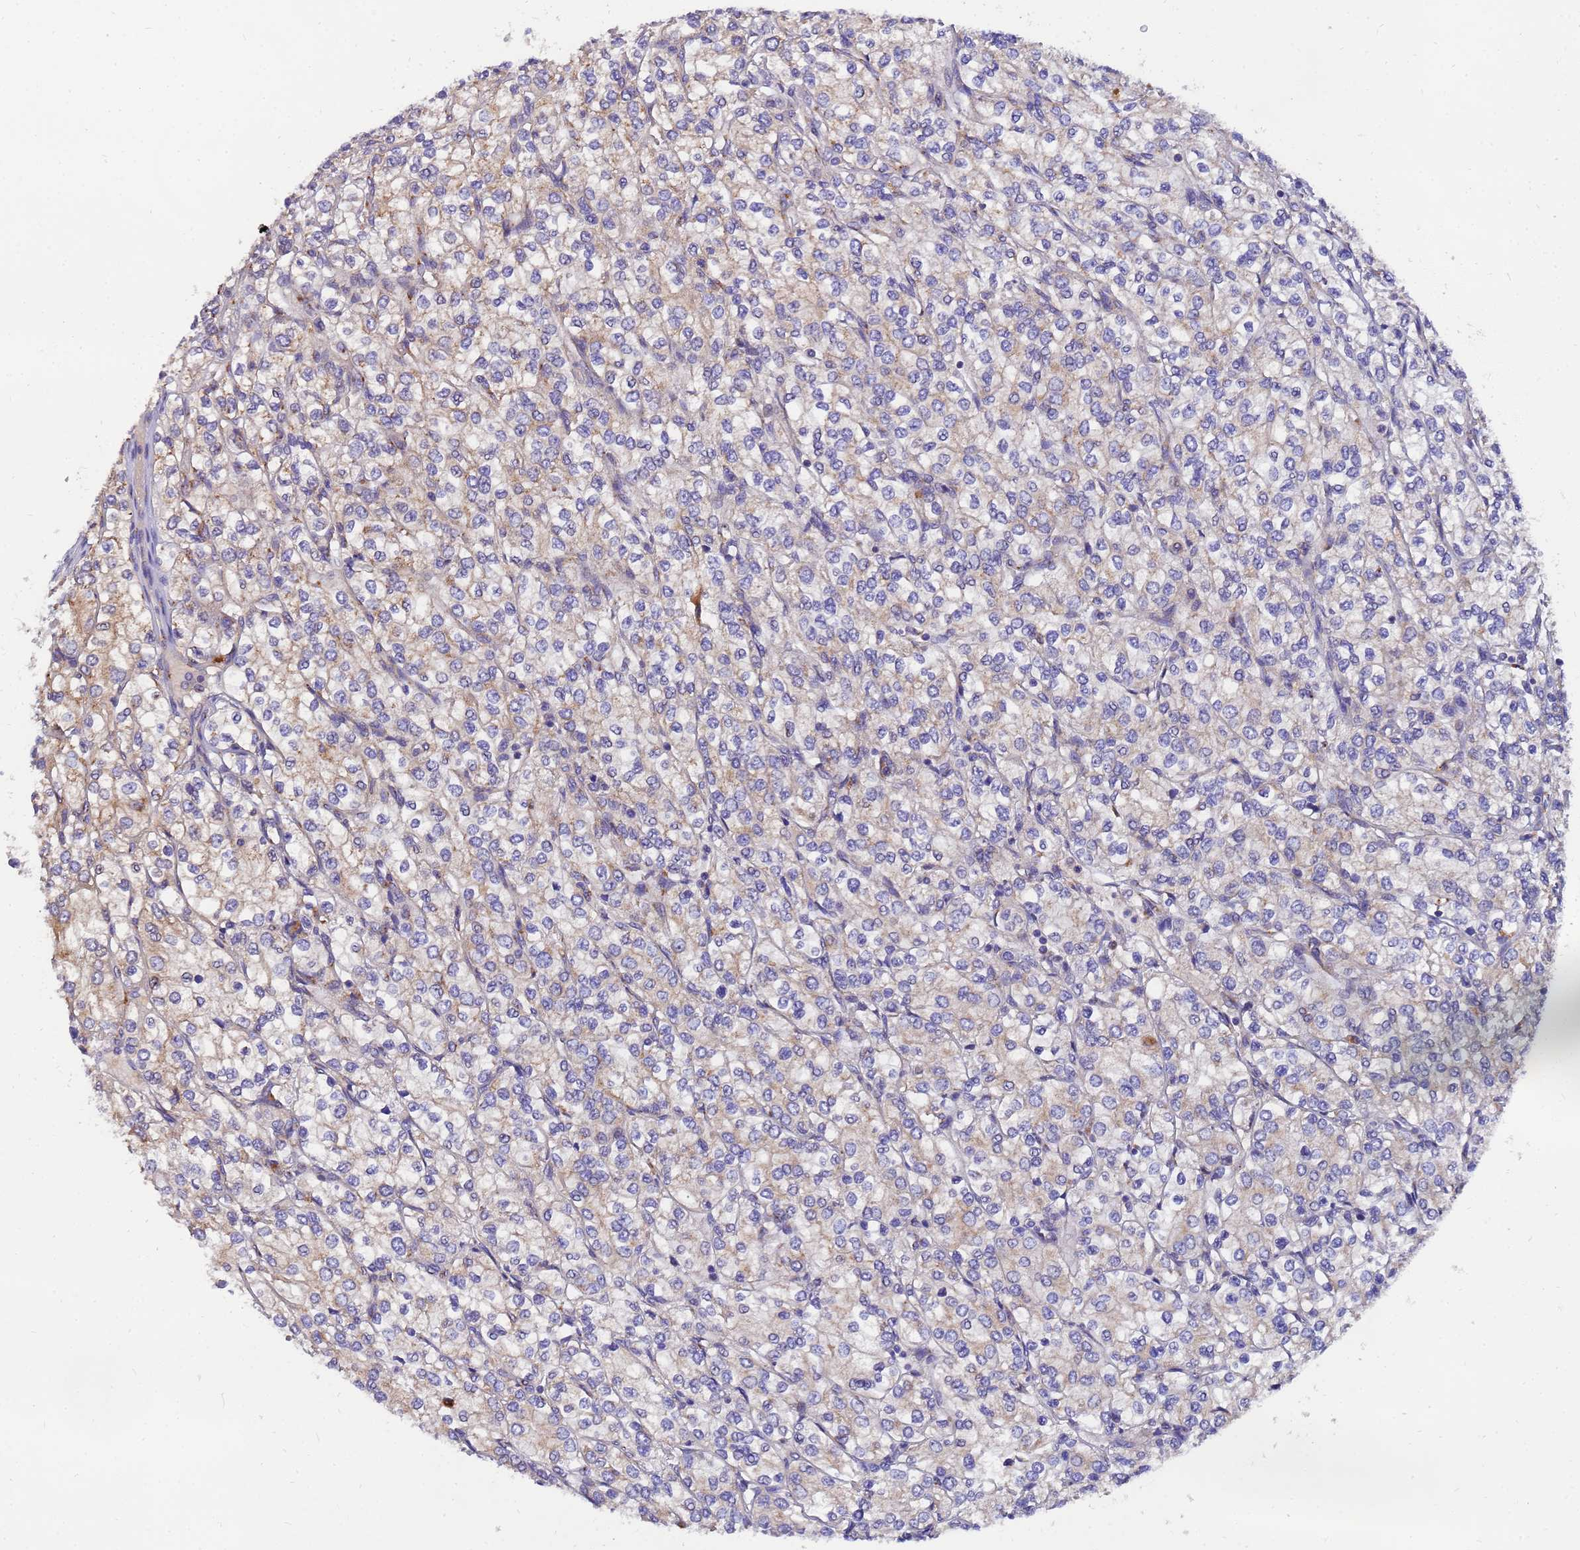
{"staining": {"intensity": "weak", "quantity": "<25%", "location": "cytoplasmic/membranous"}, "tissue": "renal cancer", "cell_type": "Tumor cells", "image_type": "cancer", "snomed": [{"axis": "morphology", "description": "Adenocarcinoma, NOS"}, {"axis": "topography", "description": "Kidney"}], "caption": "Human adenocarcinoma (renal) stained for a protein using immunohistochemistry (IHC) displays no positivity in tumor cells.", "gene": "HPS3", "patient": {"sex": "male", "age": 80}}